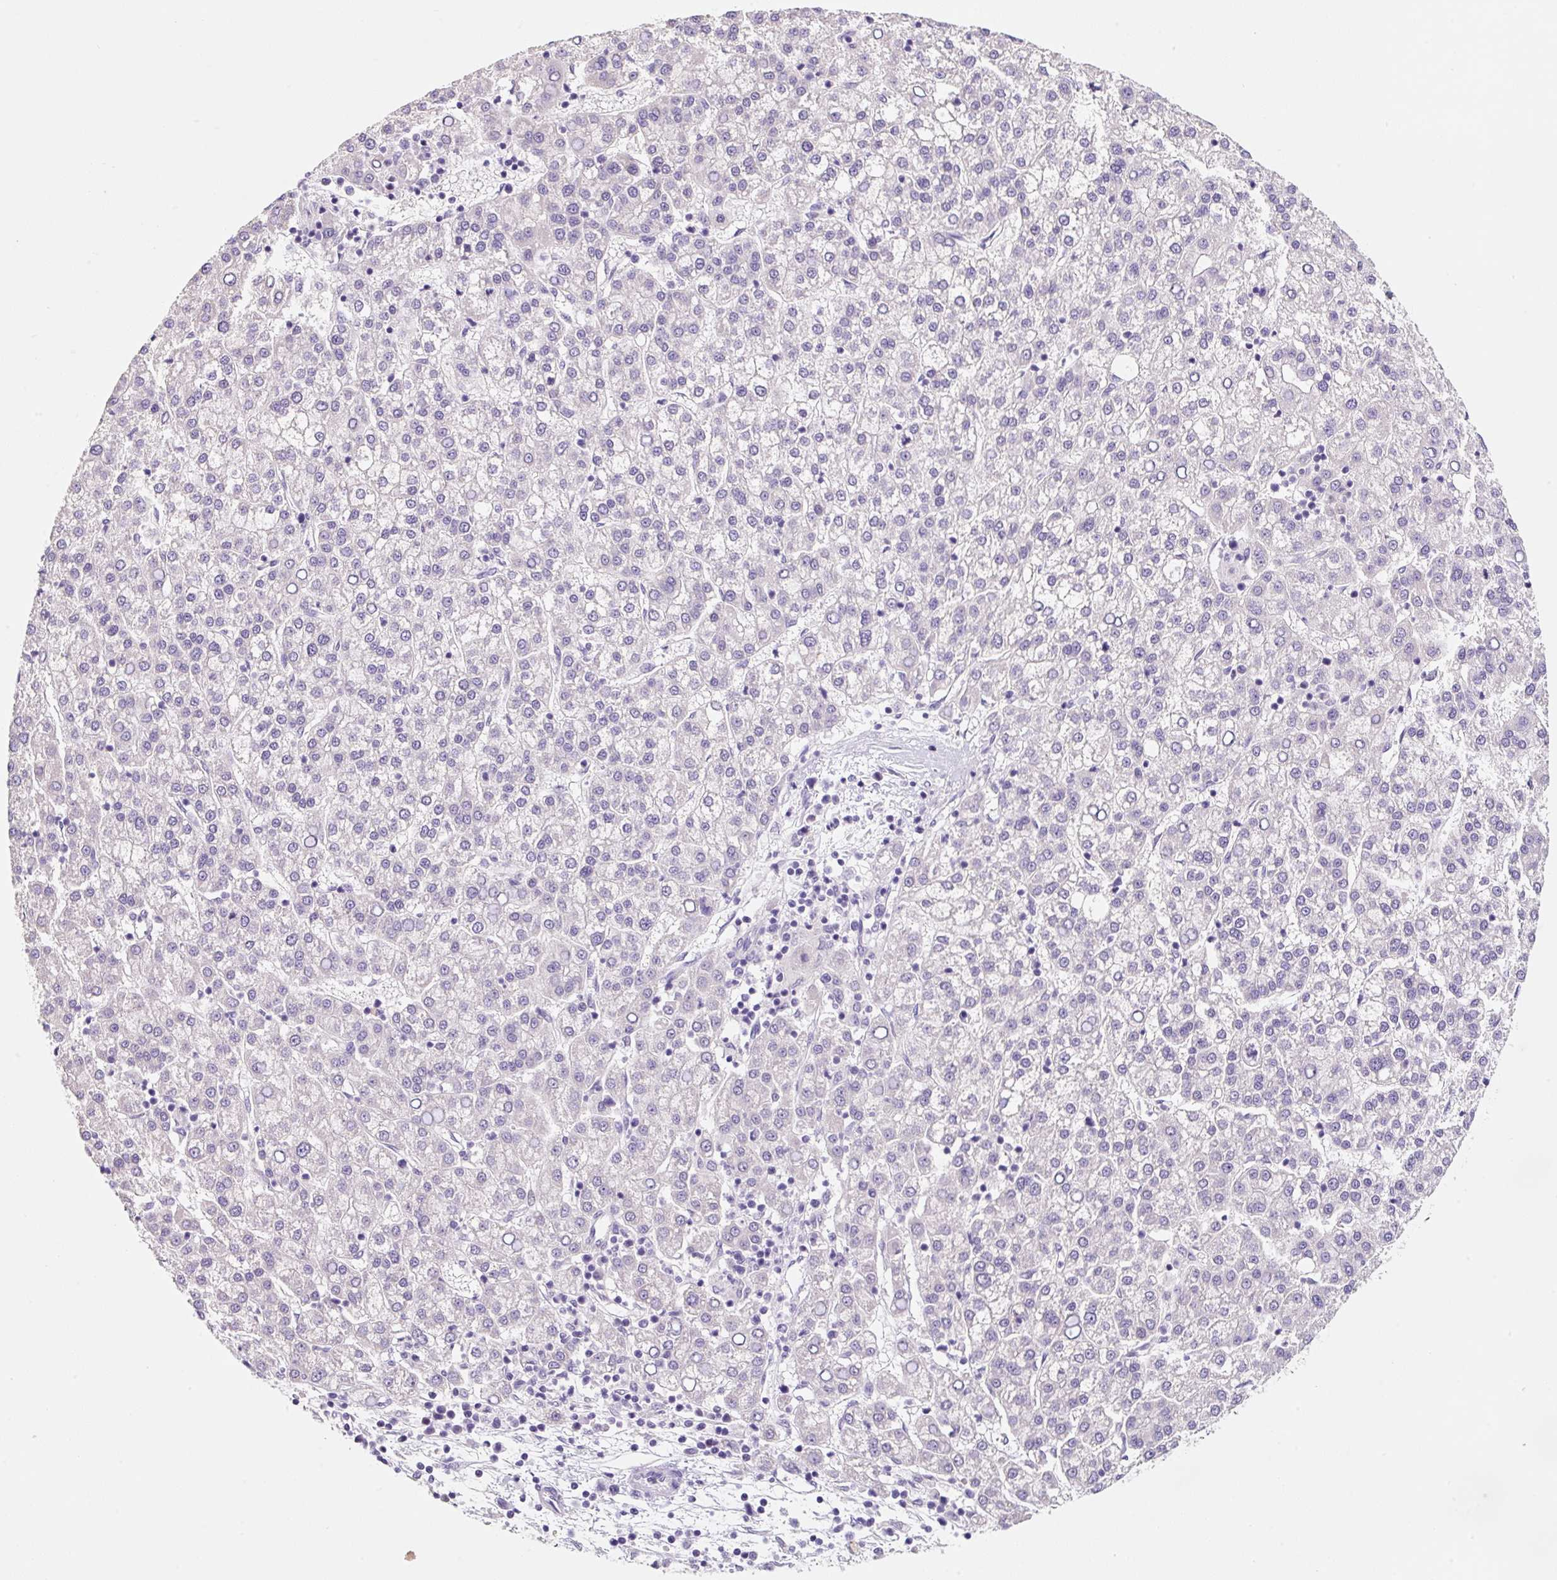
{"staining": {"intensity": "negative", "quantity": "none", "location": "none"}, "tissue": "liver cancer", "cell_type": "Tumor cells", "image_type": "cancer", "snomed": [{"axis": "morphology", "description": "Carcinoma, Hepatocellular, NOS"}, {"axis": "topography", "description": "Liver"}], "caption": "Tumor cells are negative for brown protein staining in liver cancer.", "gene": "SYP", "patient": {"sex": "female", "age": 58}}